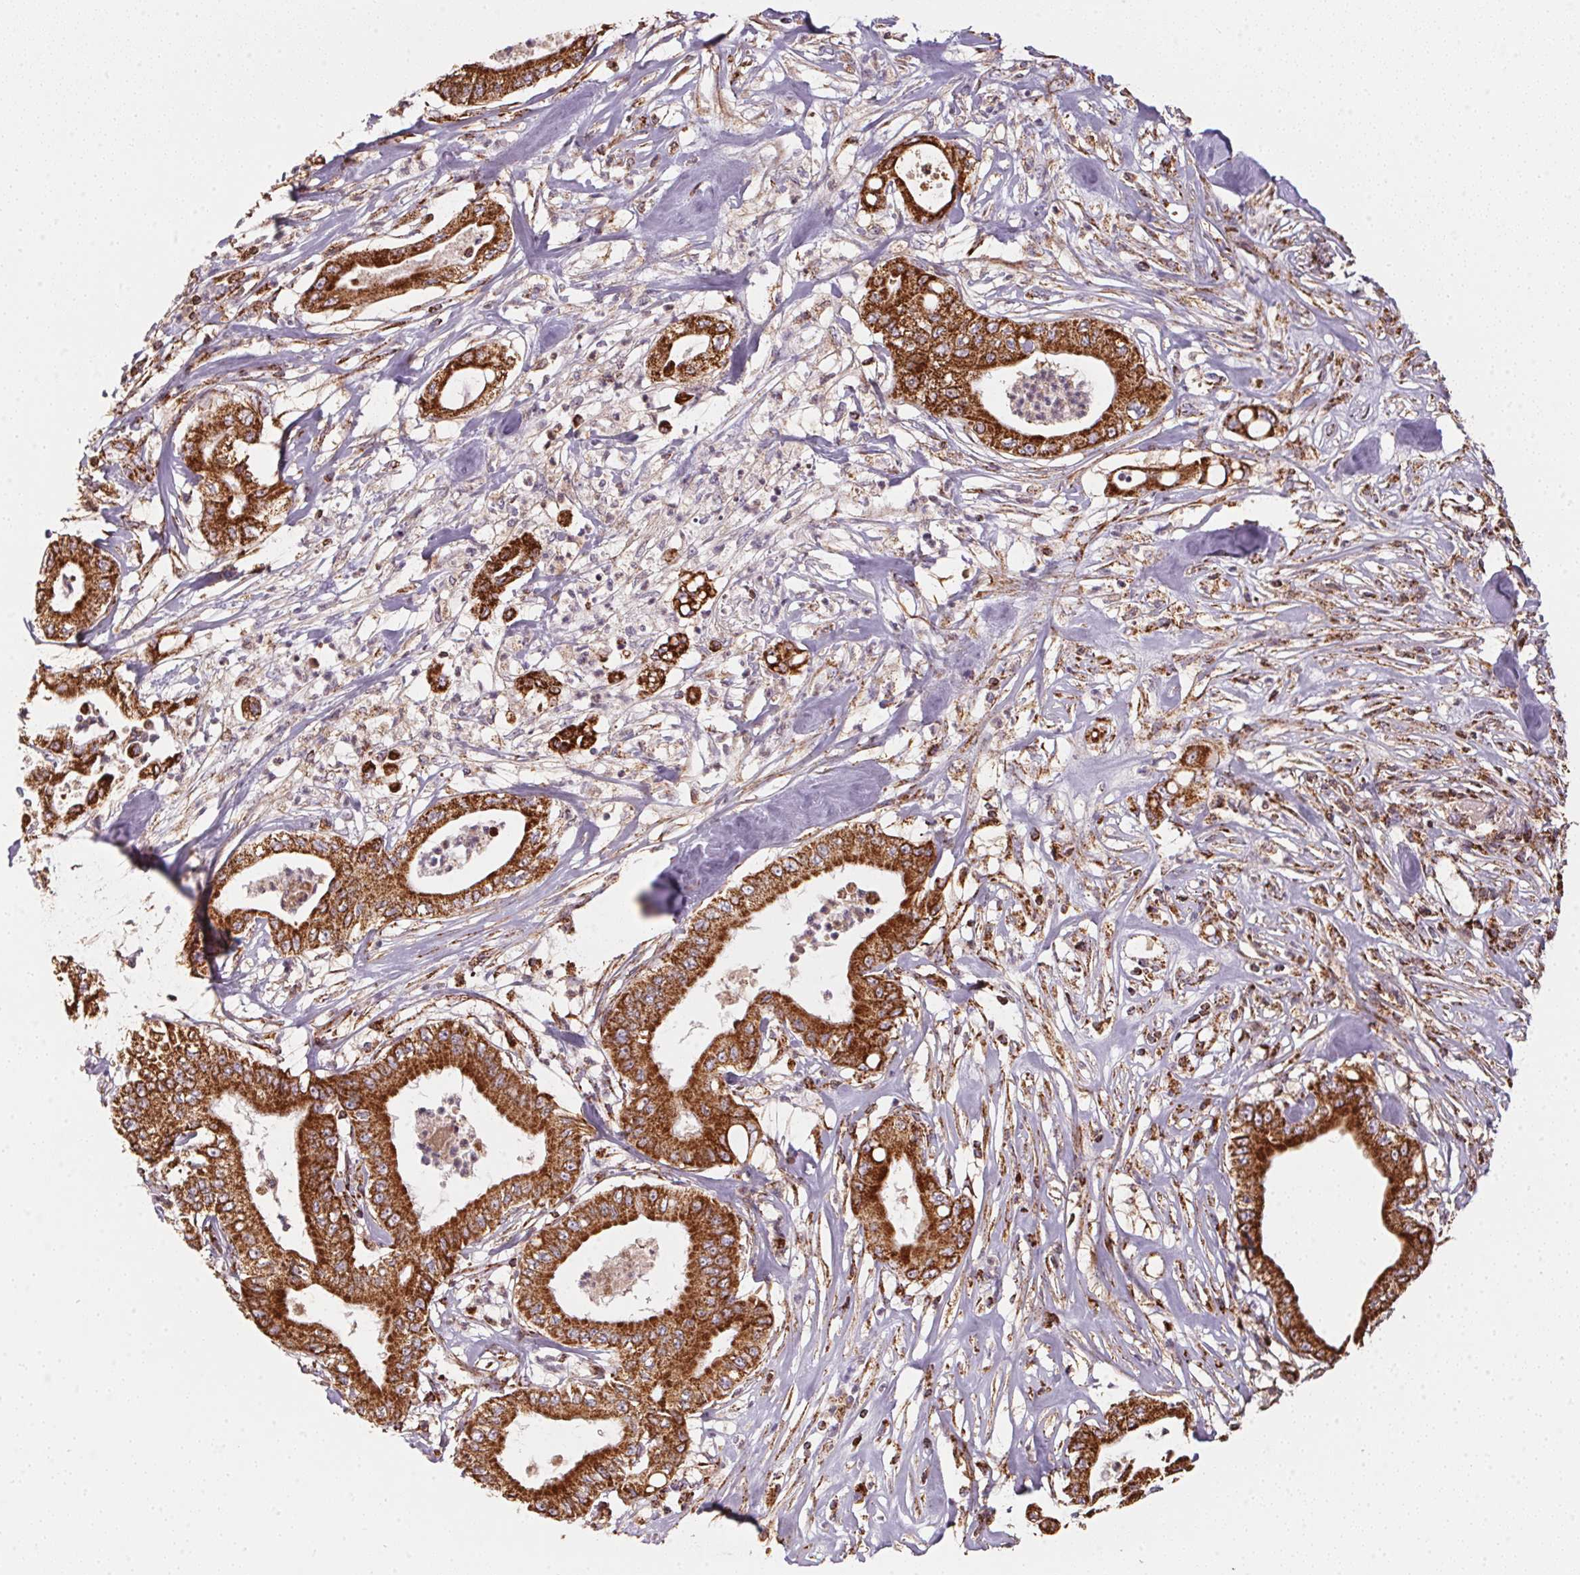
{"staining": {"intensity": "strong", "quantity": ">75%", "location": "cytoplasmic/membranous"}, "tissue": "pancreatic cancer", "cell_type": "Tumor cells", "image_type": "cancer", "snomed": [{"axis": "morphology", "description": "Adenocarcinoma, NOS"}, {"axis": "topography", "description": "Pancreas"}], "caption": "Immunohistochemistry micrograph of neoplastic tissue: pancreatic cancer stained using IHC reveals high levels of strong protein expression localized specifically in the cytoplasmic/membranous of tumor cells, appearing as a cytoplasmic/membranous brown color.", "gene": "NDUFS2", "patient": {"sex": "male", "age": 71}}